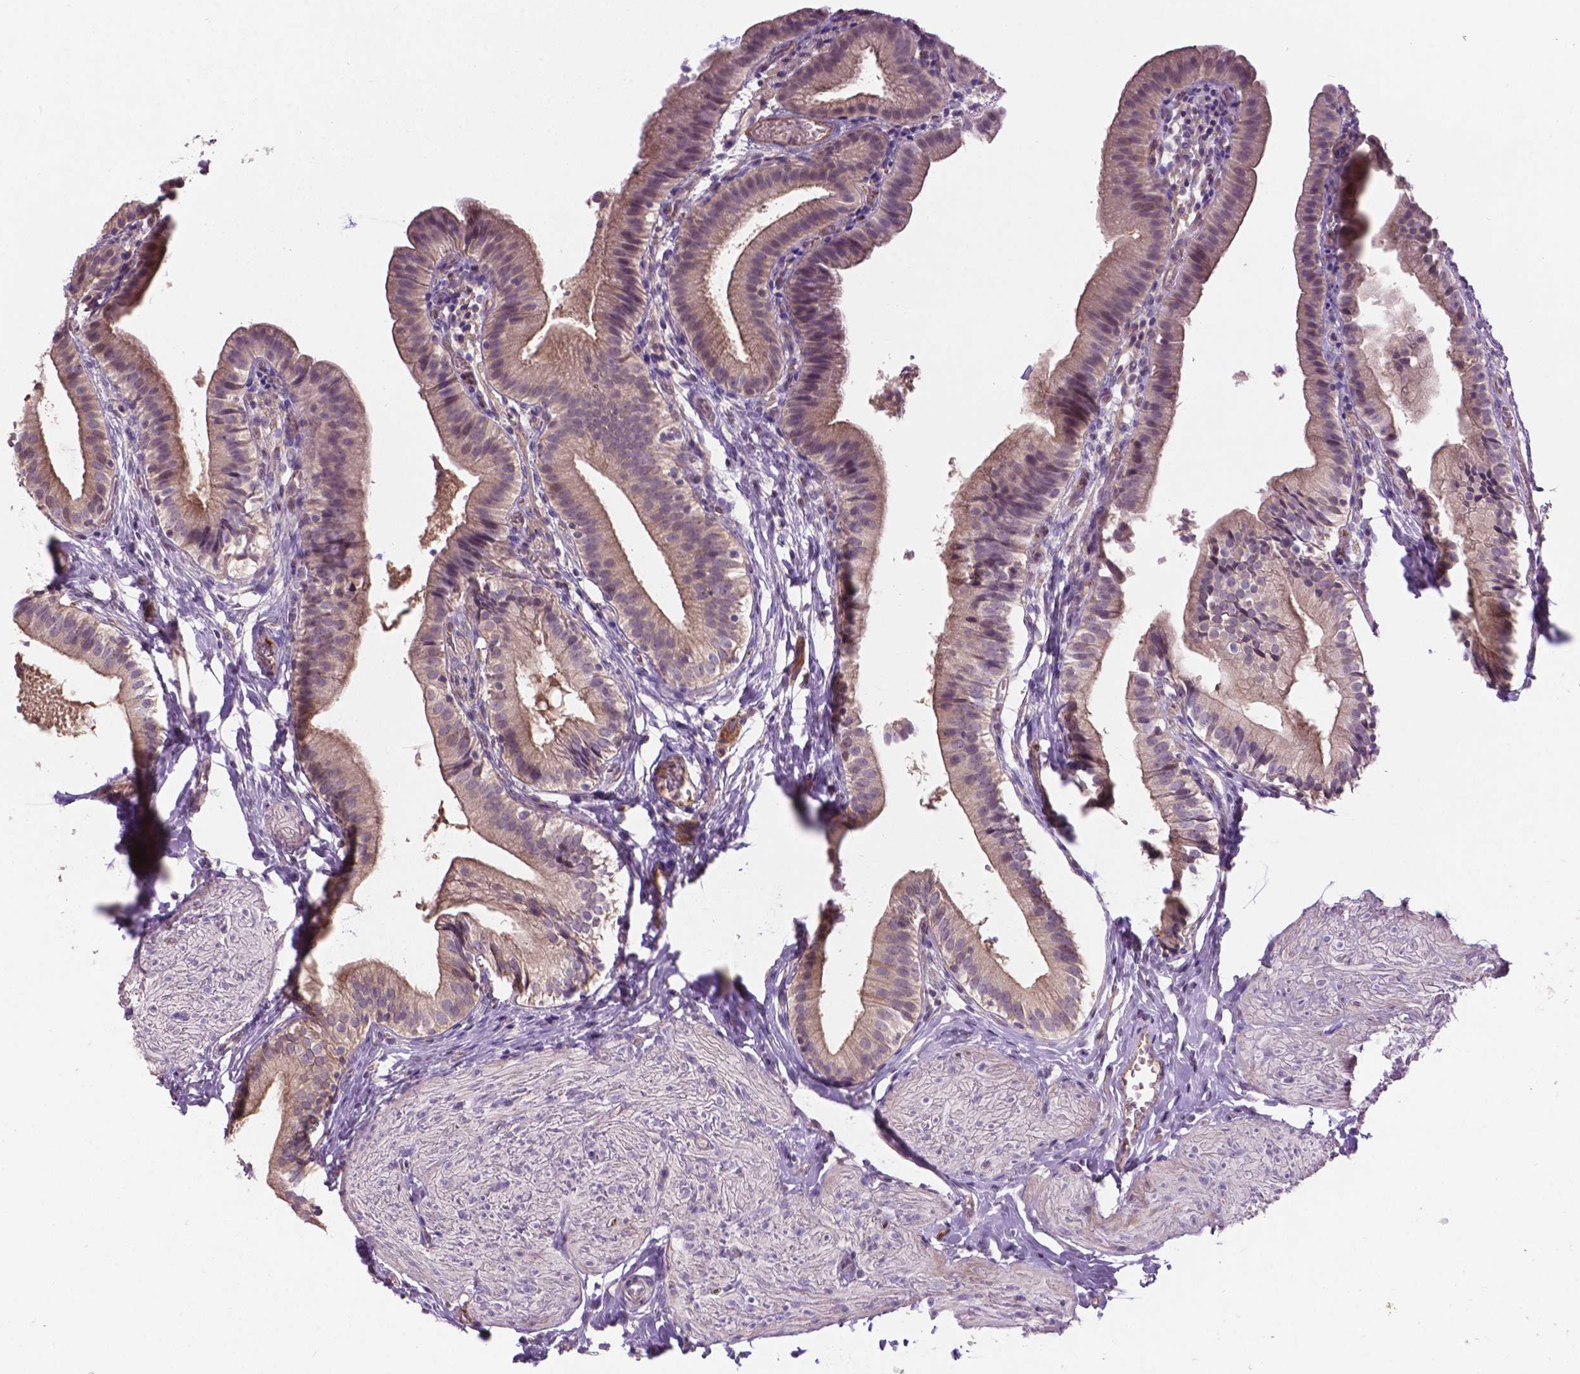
{"staining": {"intensity": "weak", "quantity": "<25%", "location": "cytoplasmic/membranous"}, "tissue": "gallbladder", "cell_type": "Glandular cells", "image_type": "normal", "snomed": [{"axis": "morphology", "description": "Normal tissue, NOS"}, {"axis": "topography", "description": "Gallbladder"}, {"axis": "topography", "description": "Peripheral nerve tissue"}], "caption": "There is no significant expression in glandular cells of gallbladder. (Stains: DAB immunohistochemistry (IHC) with hematoxylin counter stain, Microscopy: brightfield microscopy at high magnification).", "gene": "ARL5C", "patient": {"sex": "male", "age": 17}}